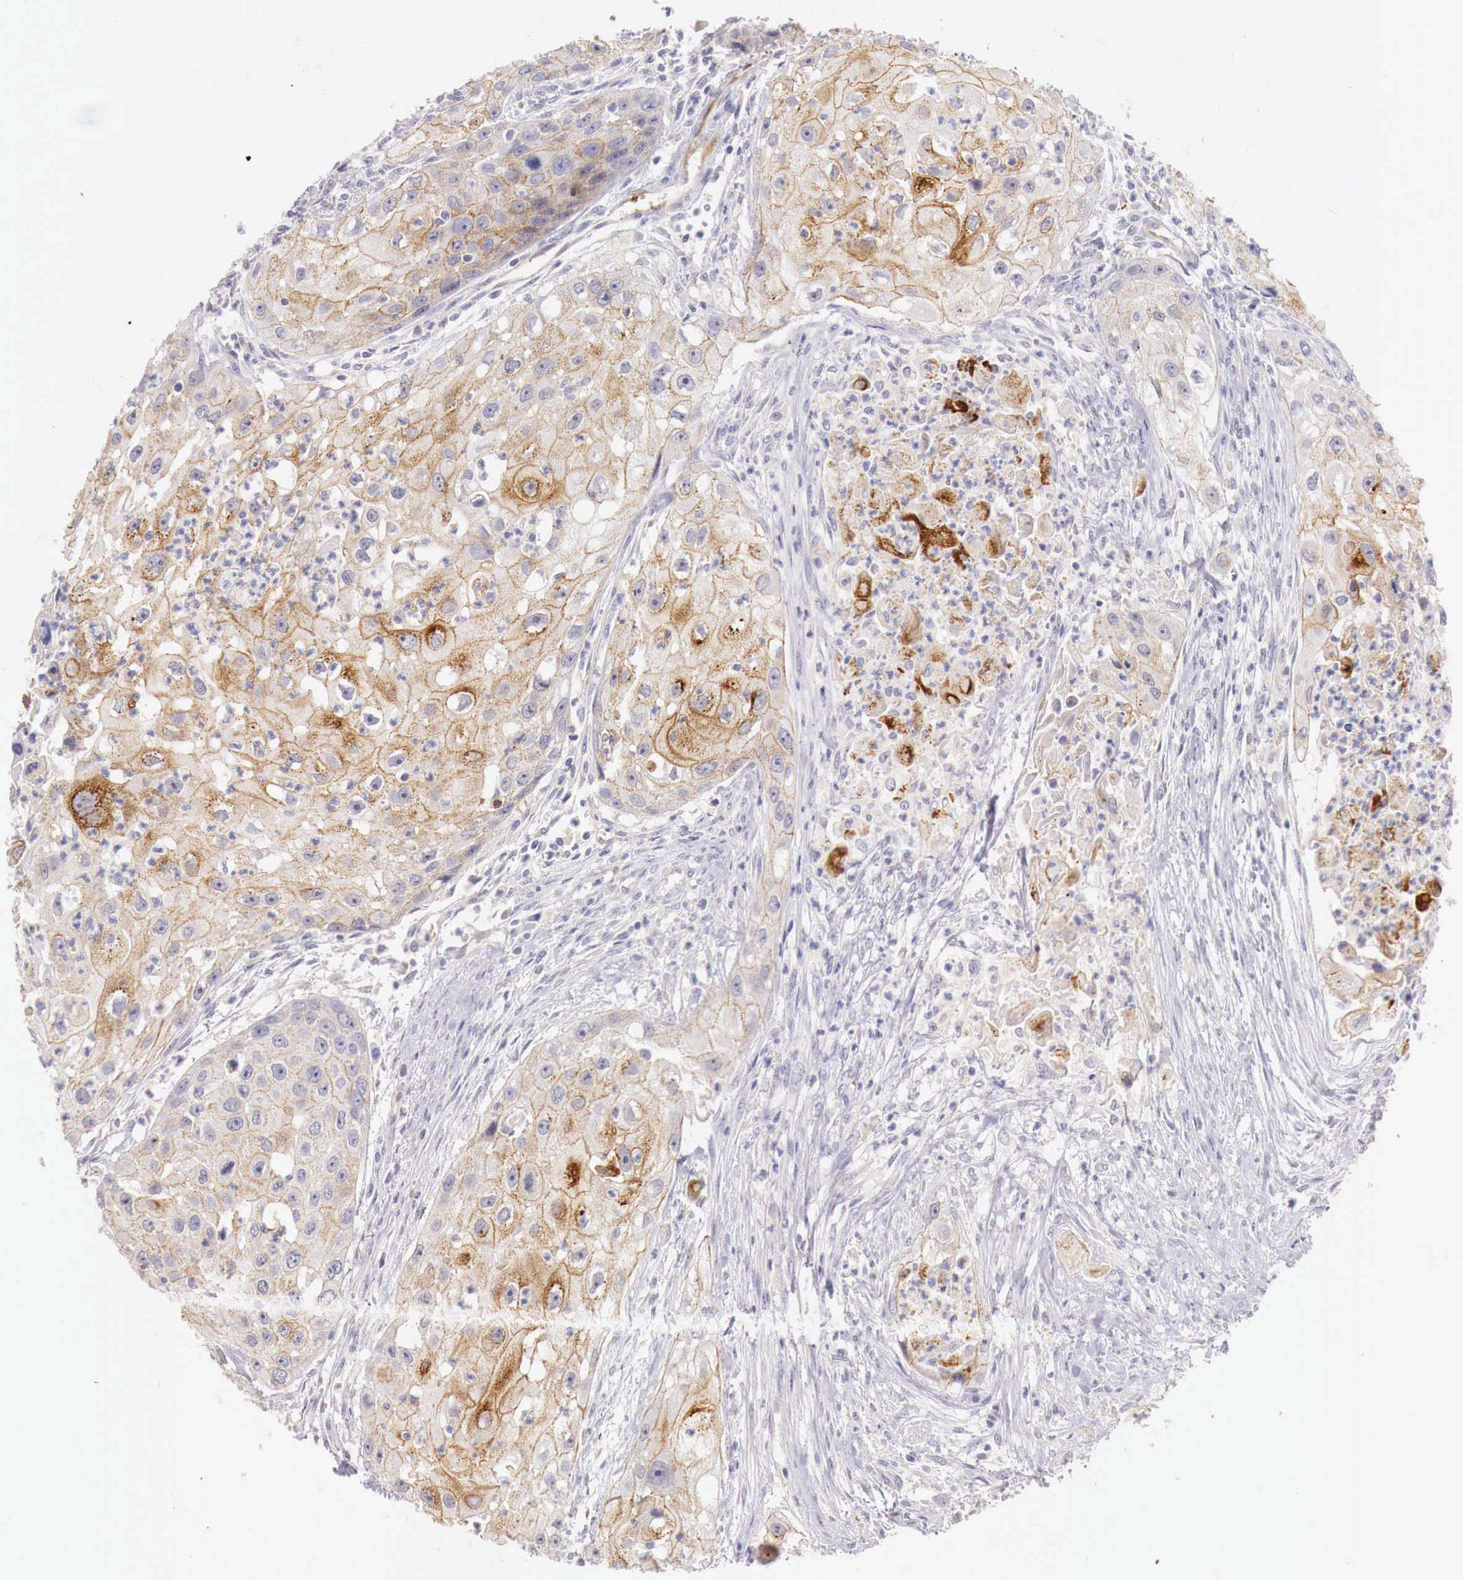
{"staining": {"intensity": "moderate", "quantity": "25%-75%", "location": "cytoplasmic/membranous"}, "tissue": "head and neck cancer", "cell_type": "Tumor cells", "image_type": "cancer", "snomed": [{"axis": "morphology", "description": "Squamous cell carcinoma, NOS"}, {"axis": "topography", "description": "Head-Neck"}], "caption": "Human head and neck cancer stained for a protein (brown) shows moderate cytoplasmic/membranous positive expression in approximately 25%-75% of tumor cells.", "gene": "ITIH6", "patient": {"sex": "male", "age": 64}}